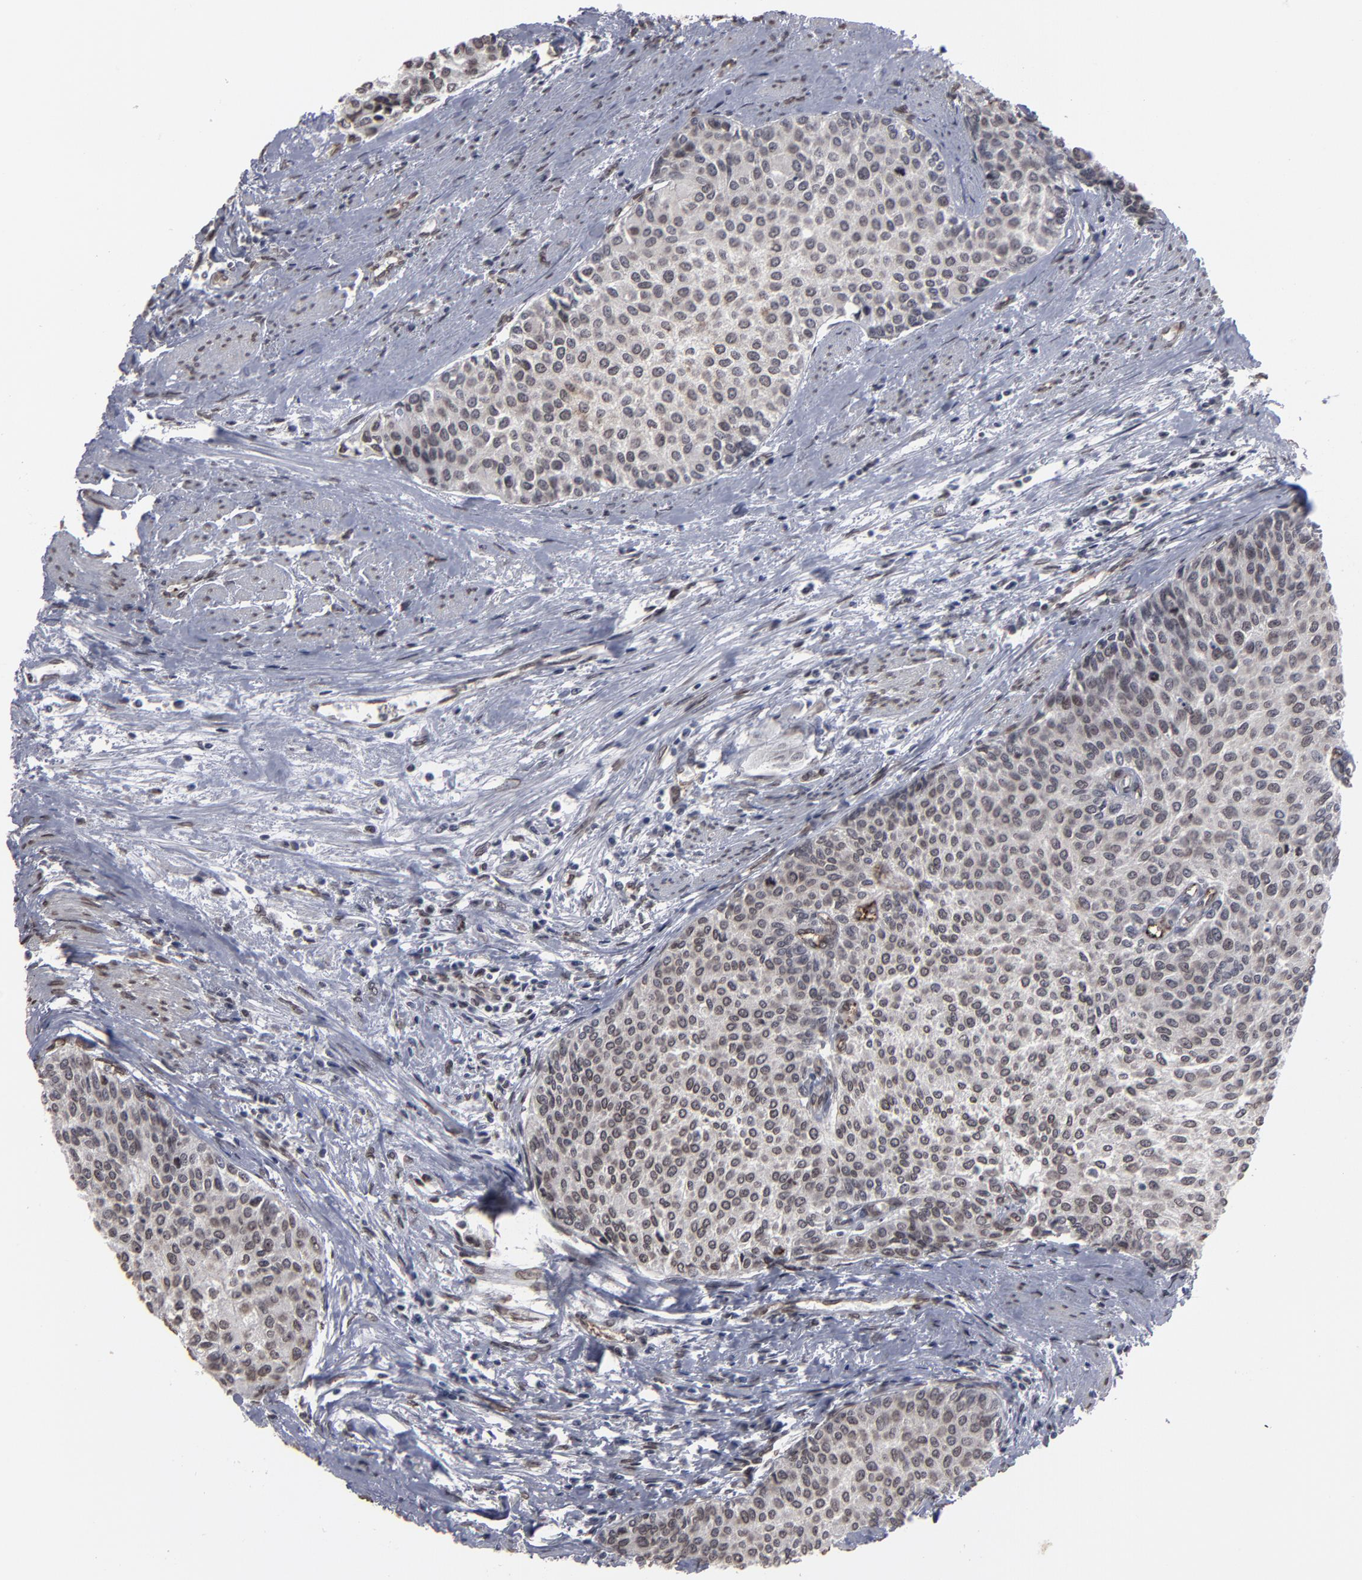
{"staining": {"intensity": "weak", "quantity": "<25%", "location": "nuclear"}, "tissue": "urothelial cancer", "cell_type": "Tumor cells", "image_type": "cancer", "snomed": [{"axis": "morphology", "description": "Urothelial carcinoma, Low grade"}, {"axis": "topography", "description": "Urinary bladder"}], "caption": "Image shows no significant protein positivity in tumor cells of urothelial cancer.", "gene": "BAZ1A", "patient": {"sex": "female", "age": 73}}